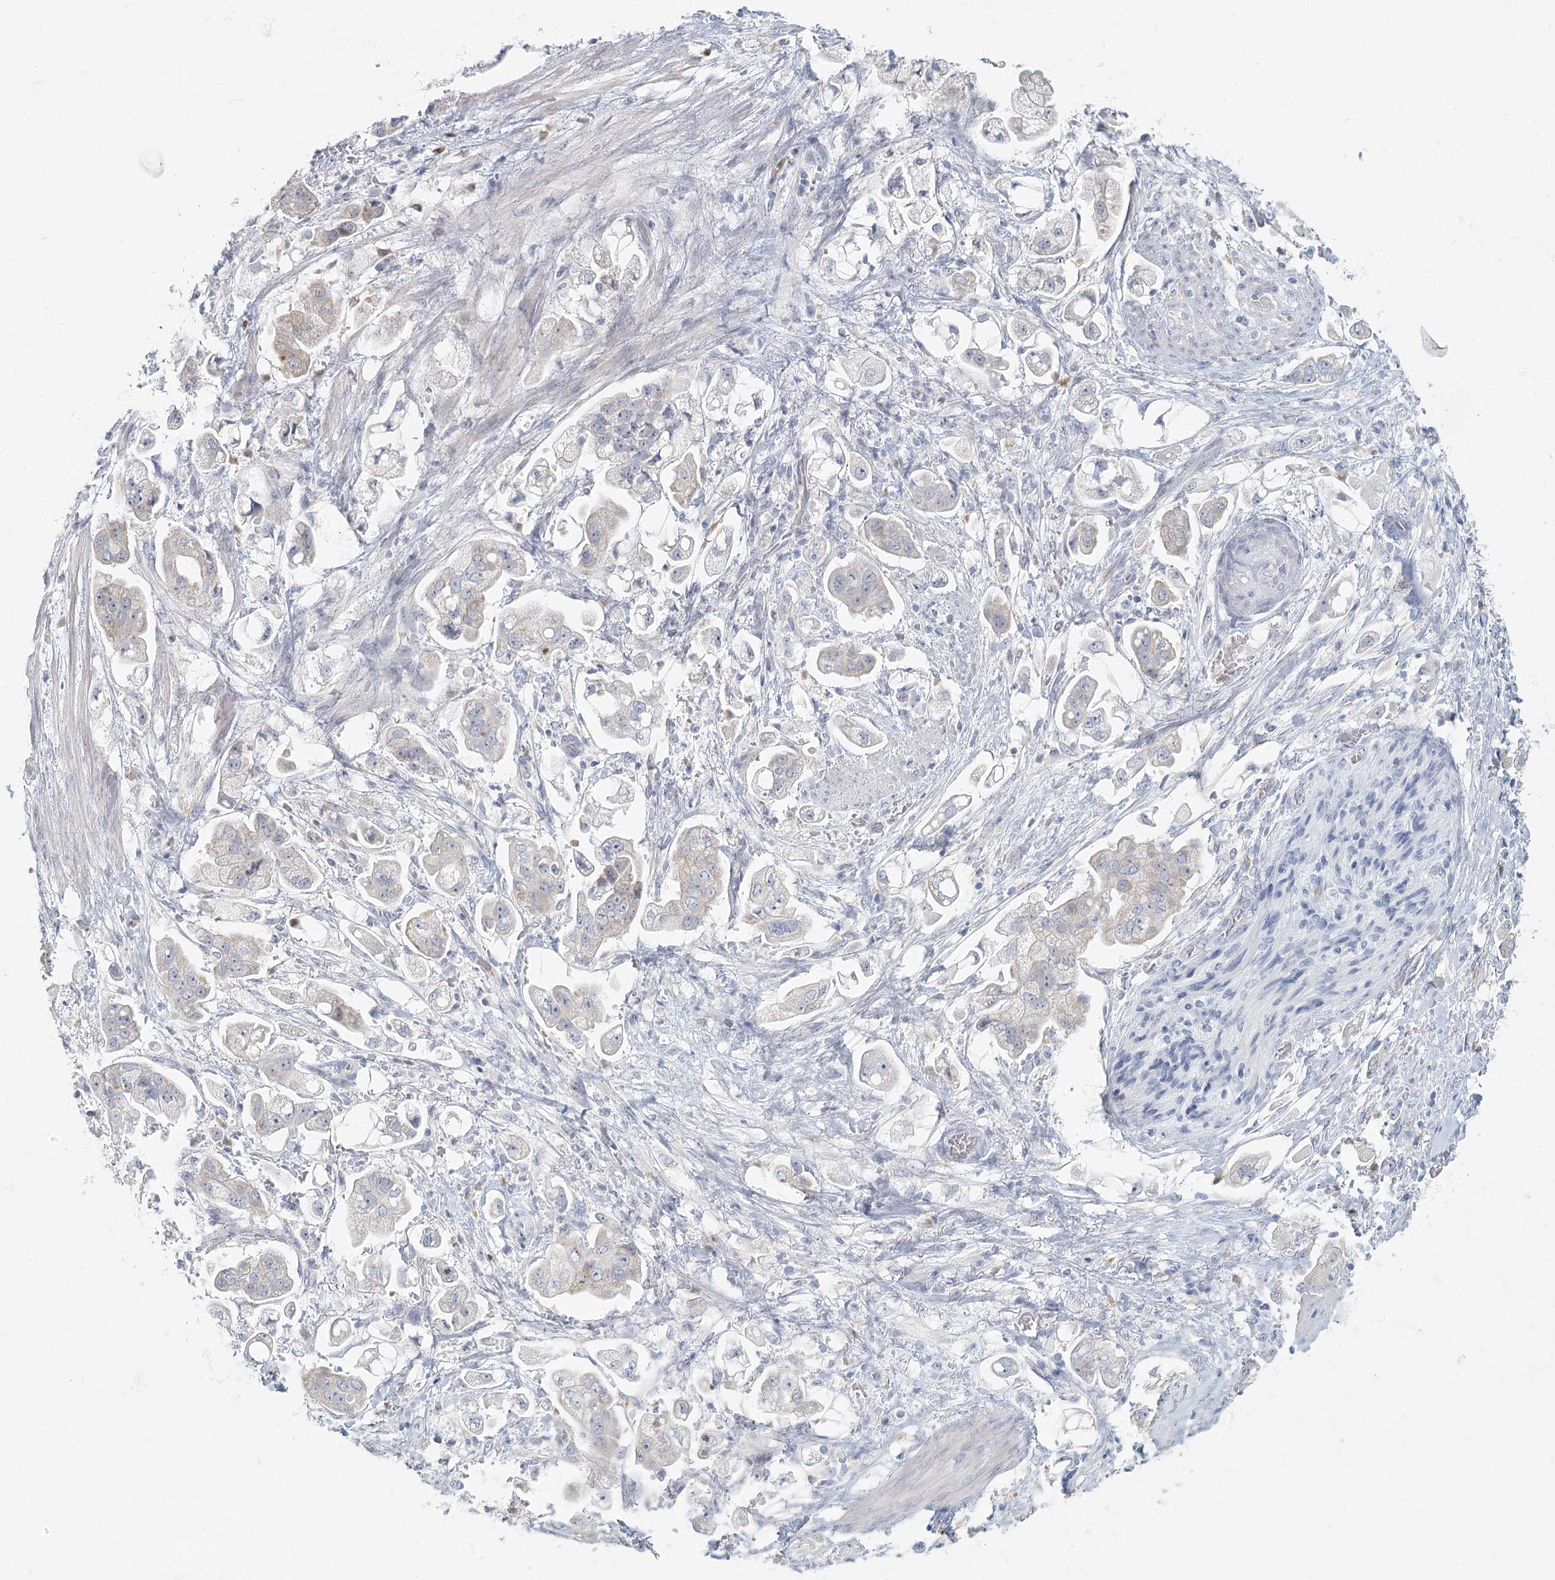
{"staining": {"intensity": "negative", "quantity": "none", "location": "none"}, "tissue": "stomach cancer", "cell_type": "Tumor cells", "image_type": "cancer", "snomed": [{"axis": "morphology", "description": "Adenocarcinoma, NOS"}, {"axis": "topography", "description": "Stomach"}], "caption": "Protein analysis of adenocarcinoma (stomach) exhibits no significant staining in tumor cells.", "gene": "FAM110C", "patient": {"sex": "male", "age": 62}}